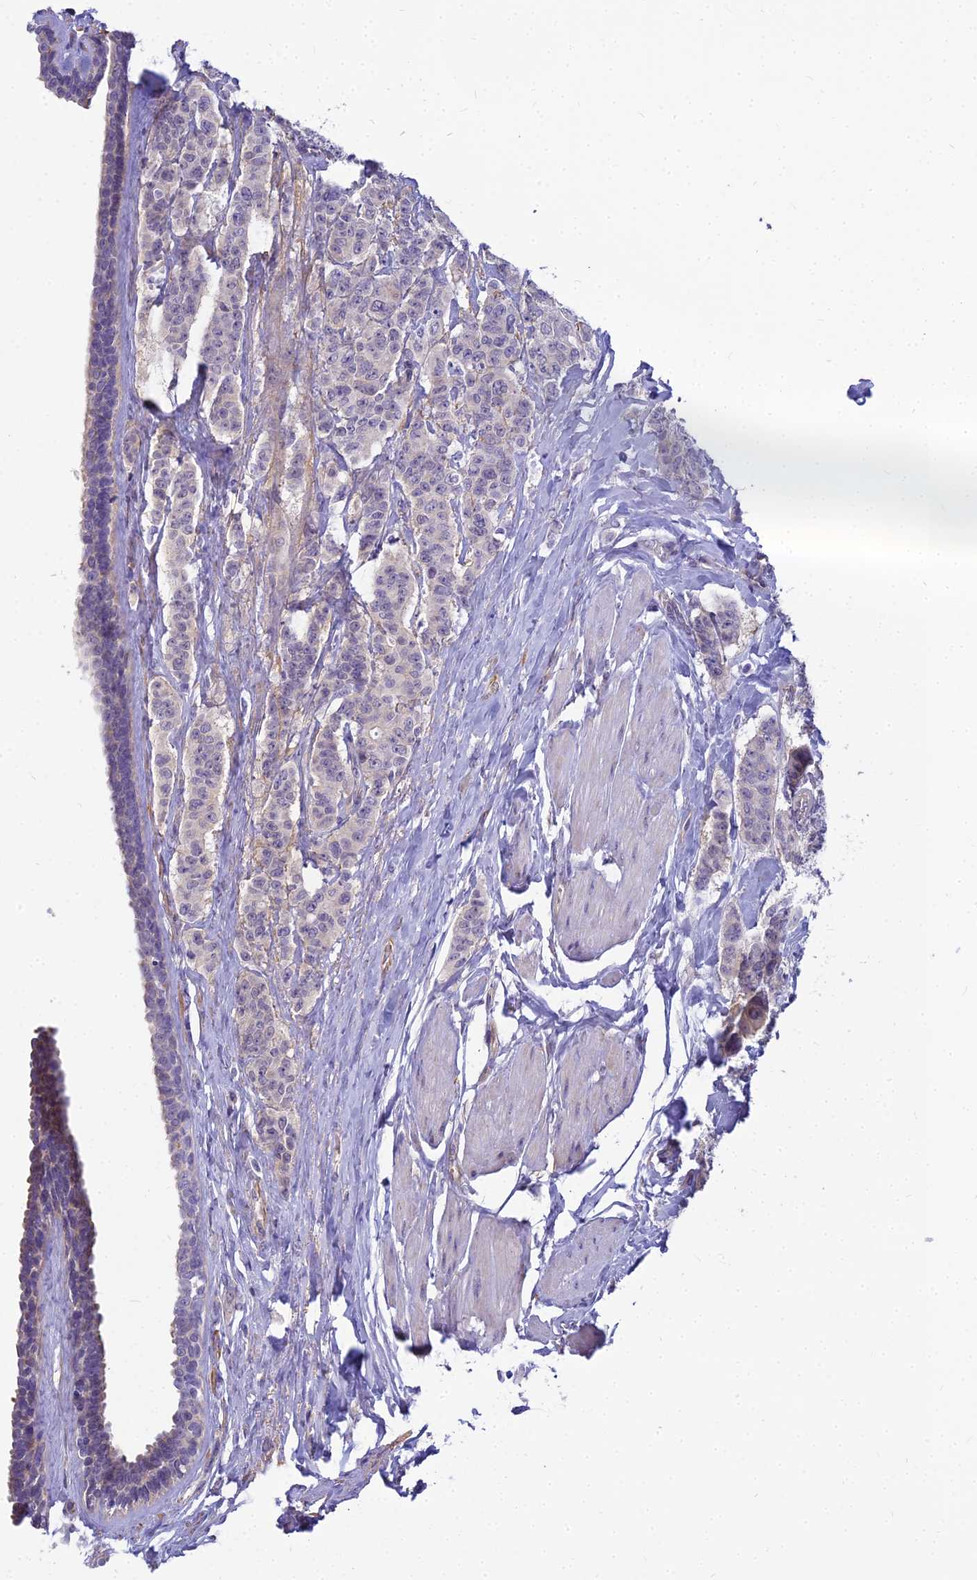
{"staining": {"intensity": "negative", "quantity": "none", "location": "none"}, "tissue": "breast cancer", "cell_type": "Tumor cells", "image_type": "cancer", "snomed": [{"axis": "morphology", "description": "Duct carcinoma"}, {"axis": "topography", "description": "Breast"}], "caption": "DAB (3,3'-diaminobenzidine) immunohistochemical staining of breast cancer (infiltrating ductal carcinoma) displays no significant expression in tumor cells.", "gene": "RGL3", "patient": {"sex": "female", "age": 40}}